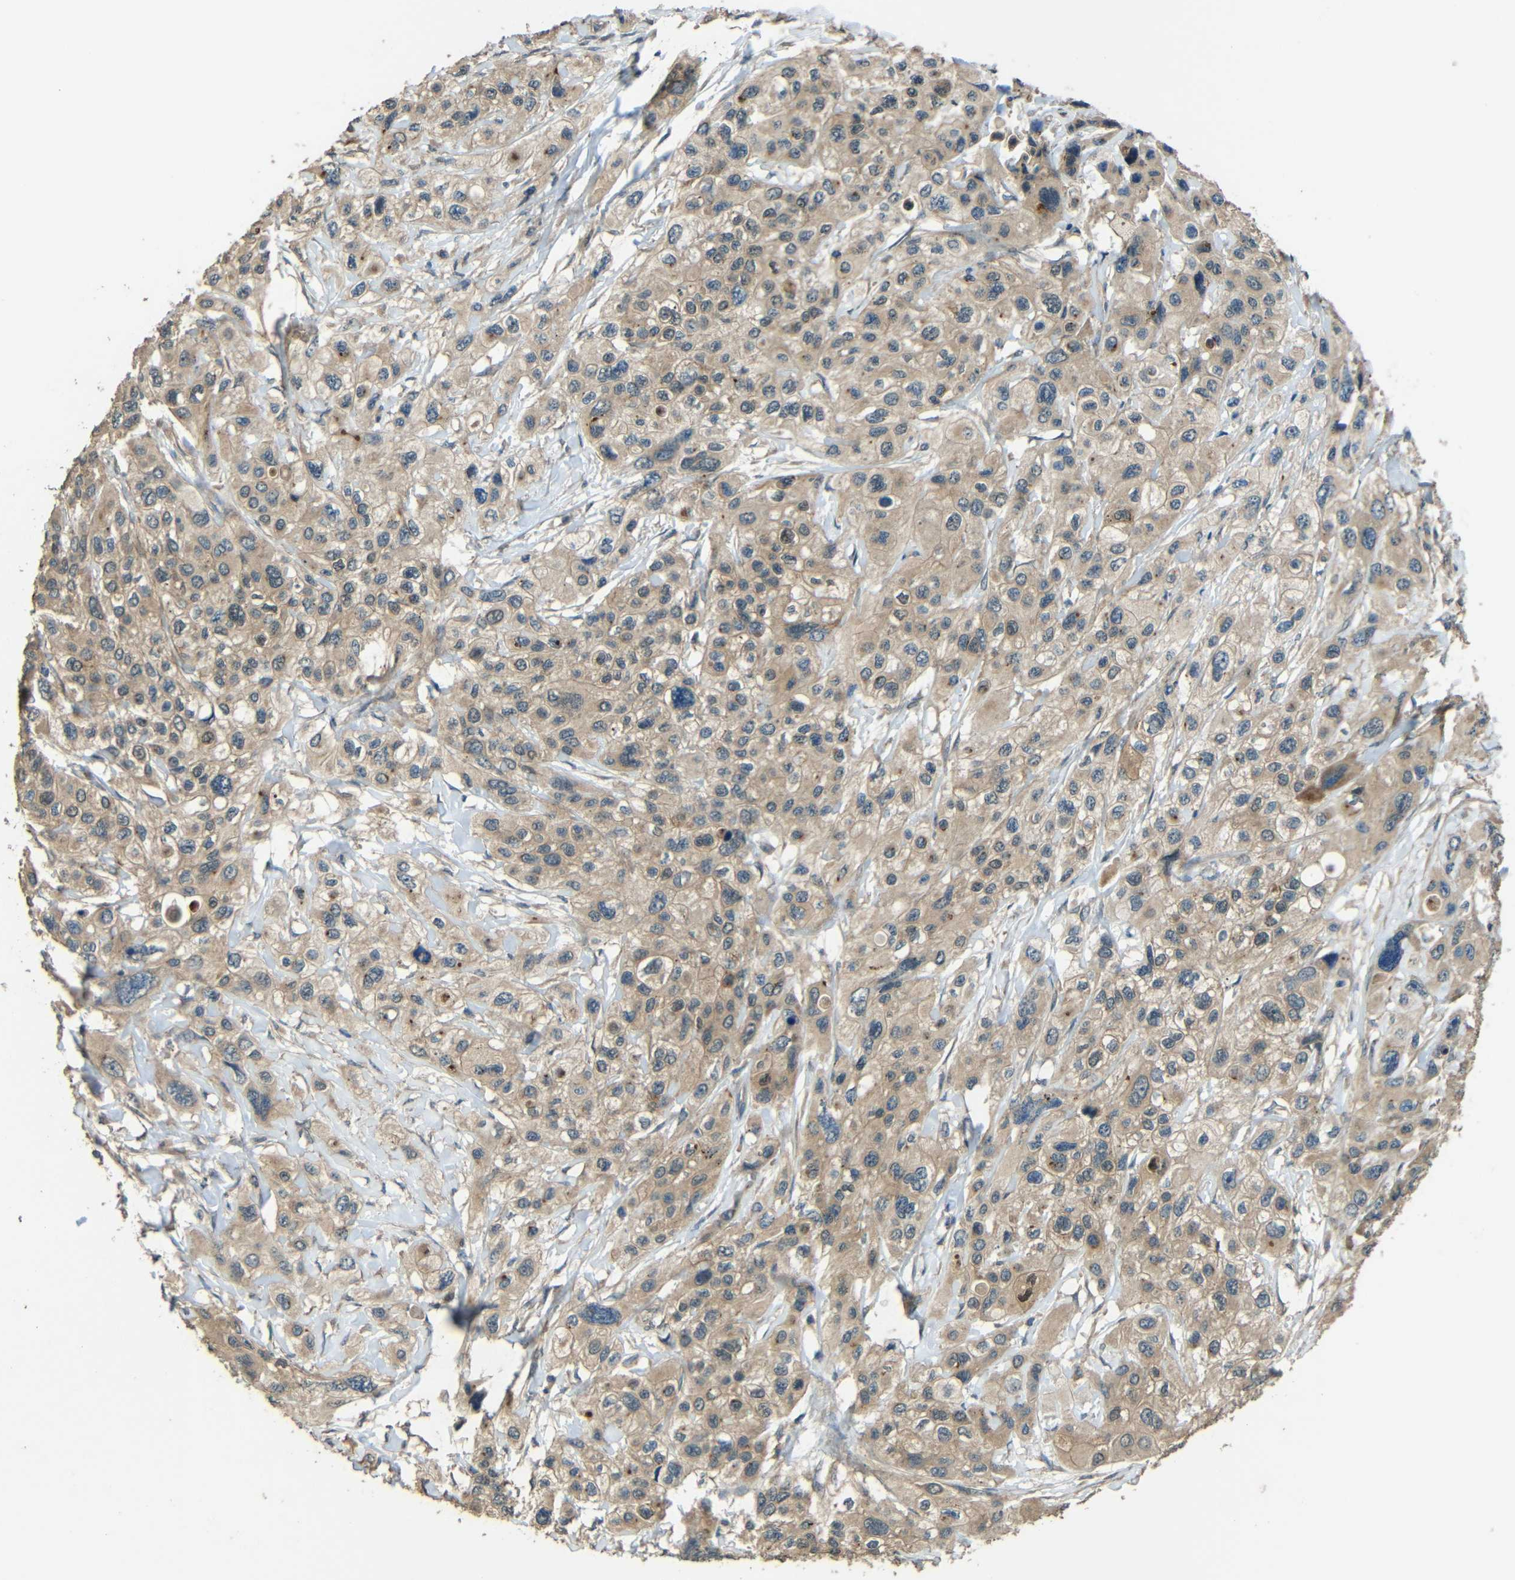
{"staining": {"intensity": "moderate", "quantity": ">75%", "location": "cytoplasmic/membranous"}, "tissue": "pancreatic cancer", "cell_type": "Tumor cells", "image_type": "cancer", "snomed": [{"axis": "morphology", "description": "Adenocarcinoma, NOS"}, {"axis": "topography", "description": "Pancreas"}], "caption": "The image exhibits staining of pancreatic cancer (adenocarcinoma), revealing moderate cytoplasmic/membranous protein staining (brown color) within tumor cells.", "gene": "ACACA", "patient": {"sex": "male", "age": 73}}